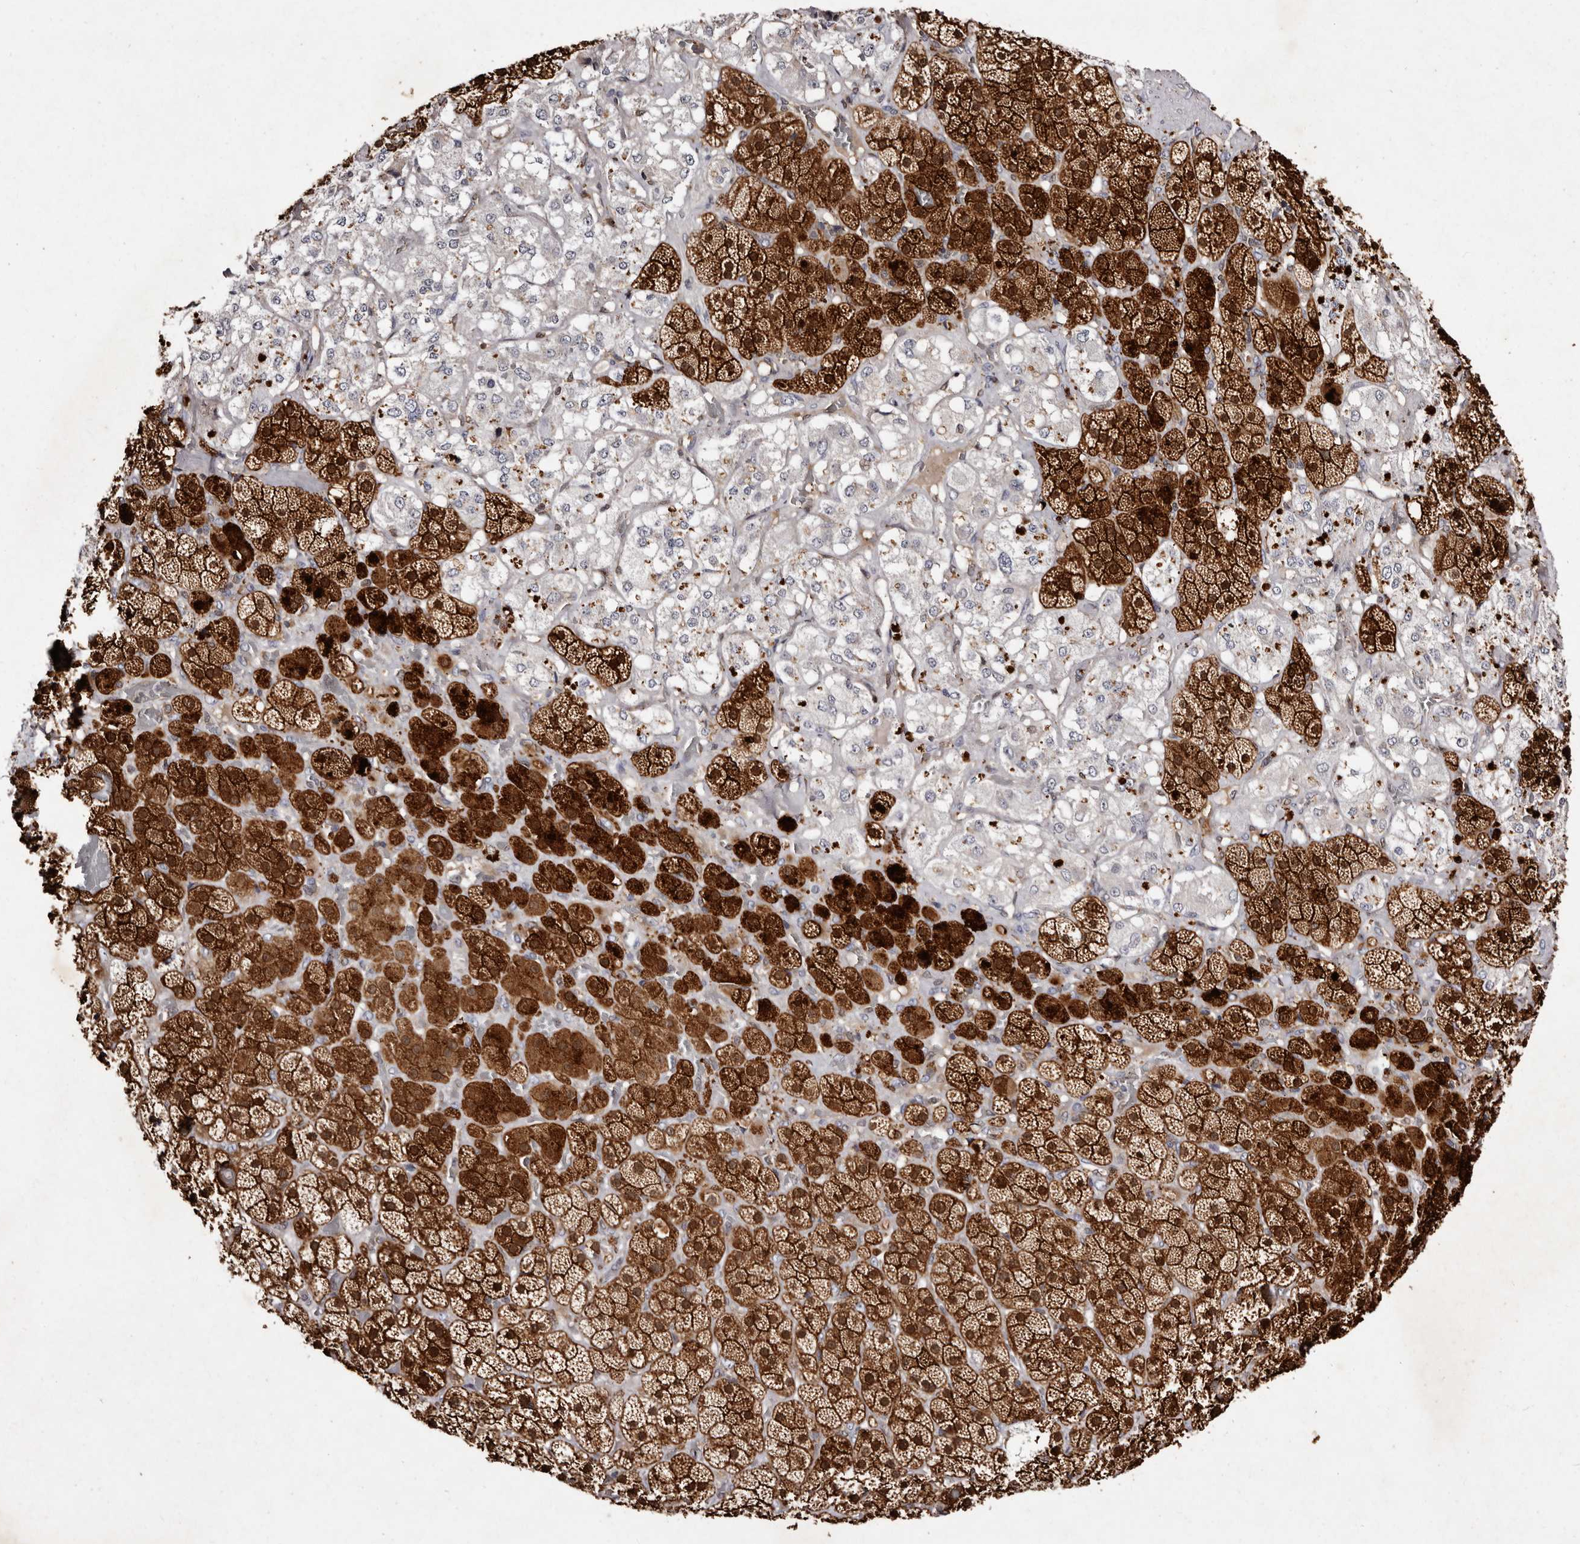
{"staining": {"intensity": "strong", "quantity": ">75%", "location": "cytoplasmic/membranous"}, "tissue": "adrenal gland", "cell_type": "Glandular cells", "image_type": "normal", "snomed": [{"axis": "morphology", "description": "Normal tissue, NOS"}, {"axis": "topography", "description": "Adrenal gland"}], "caption": "This is a photomicrograph of immunohistochemistry staining of benign adrenal gland, which shows strong positivity in the cytoplasmic/membranous of glandular cells.", "gene": "GIMAP4", "patient": {"sex": "male", "age": 57}}